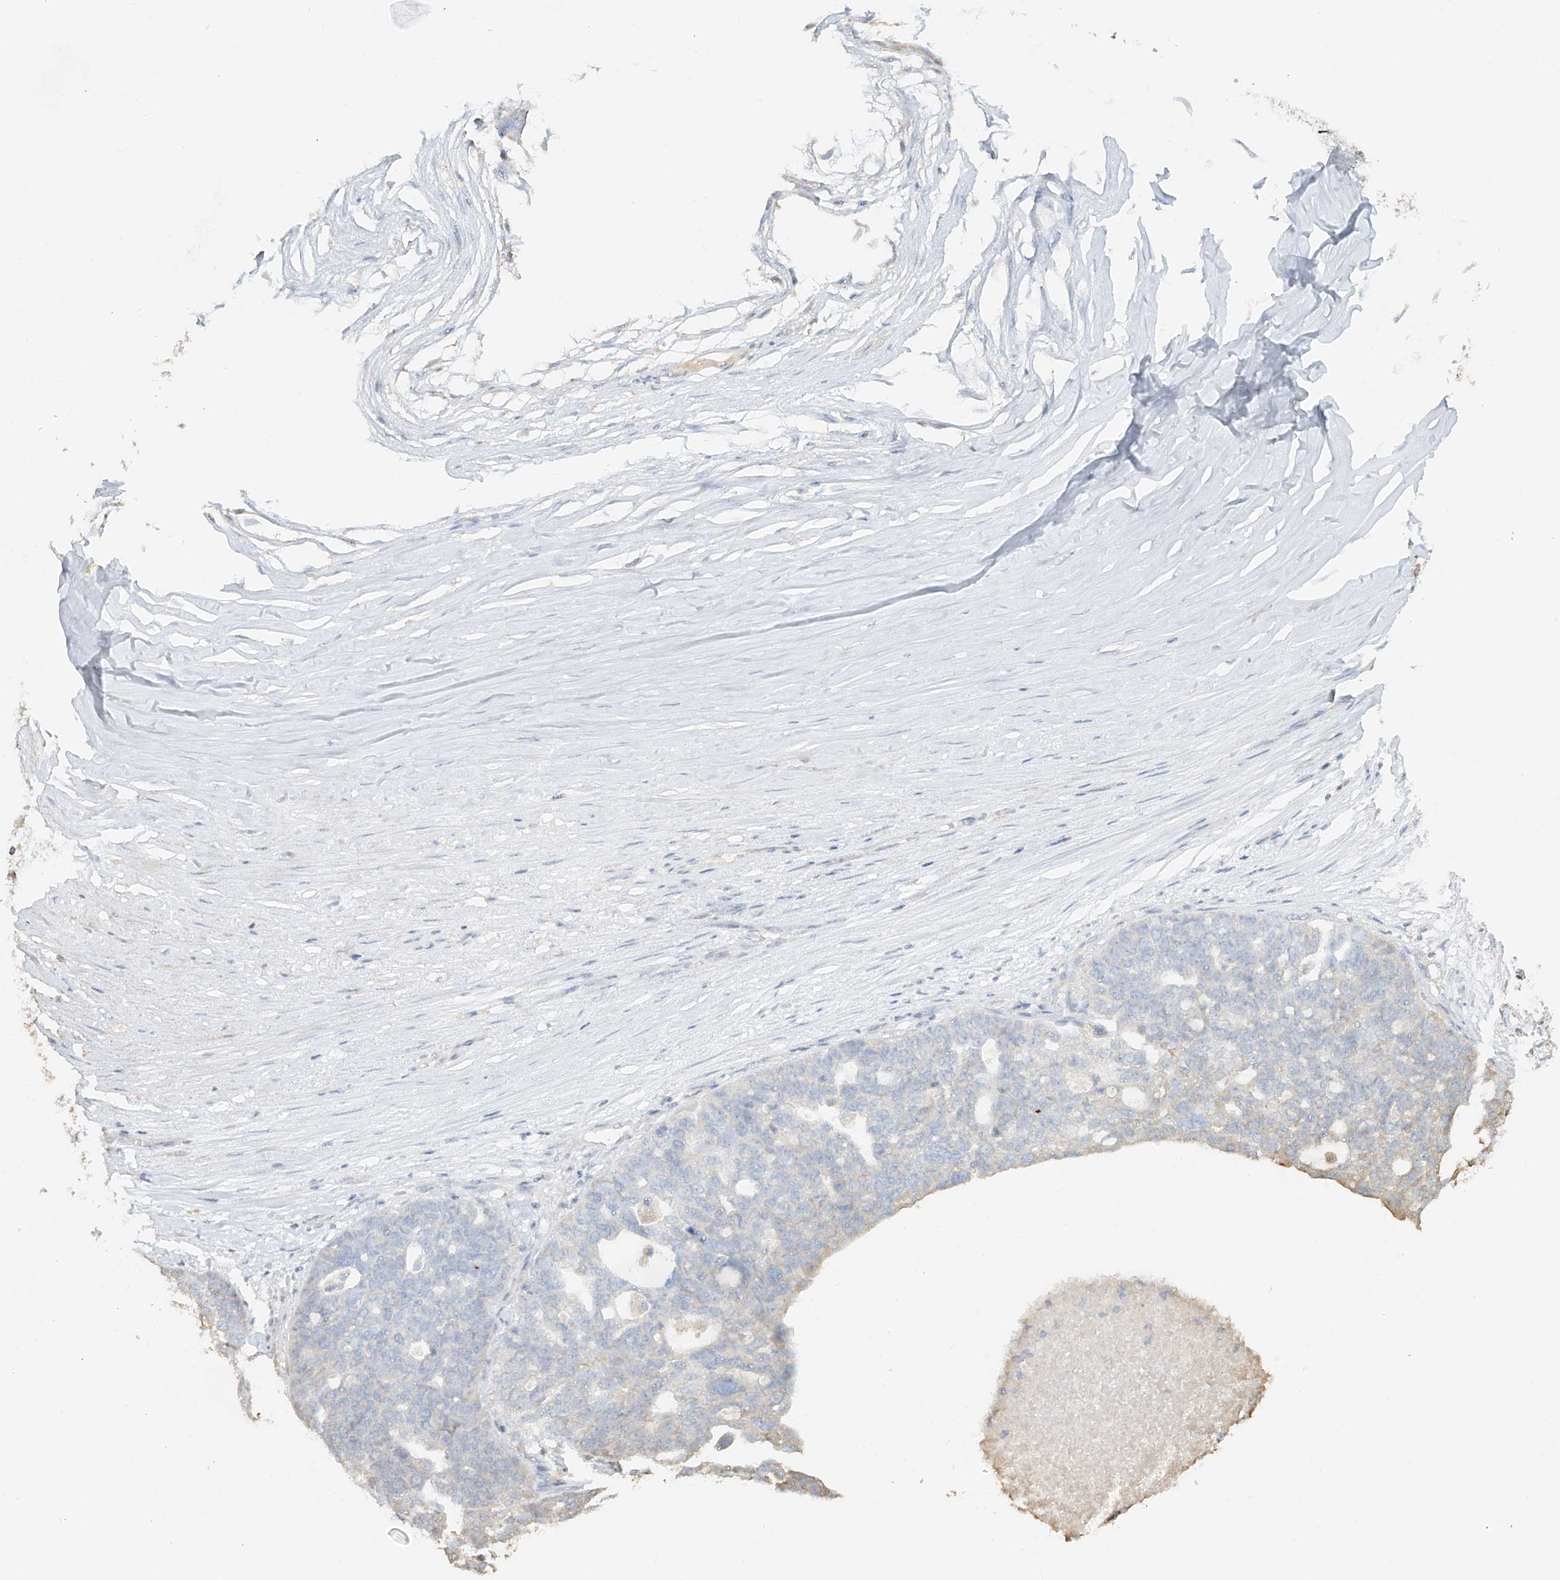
{"staining": {"intensity": "negative", "quantity": "none", "location": "none"}, "tissue": "ovarian cancer", "cell_type": "Tumor cells", "image_type": "cancer", "snomed": [{"axis": "morphology", "description": "Cystadenocarcinoma, serous, NOS"}, {"axis": "topography", "description": "Ovary"}], "caption": "Ovarian cancer stained for a protein using IHC exhibits no positivity tumor cells.", "gene": "NPHS1", "patient": {"sex": "female", "age": 59}}